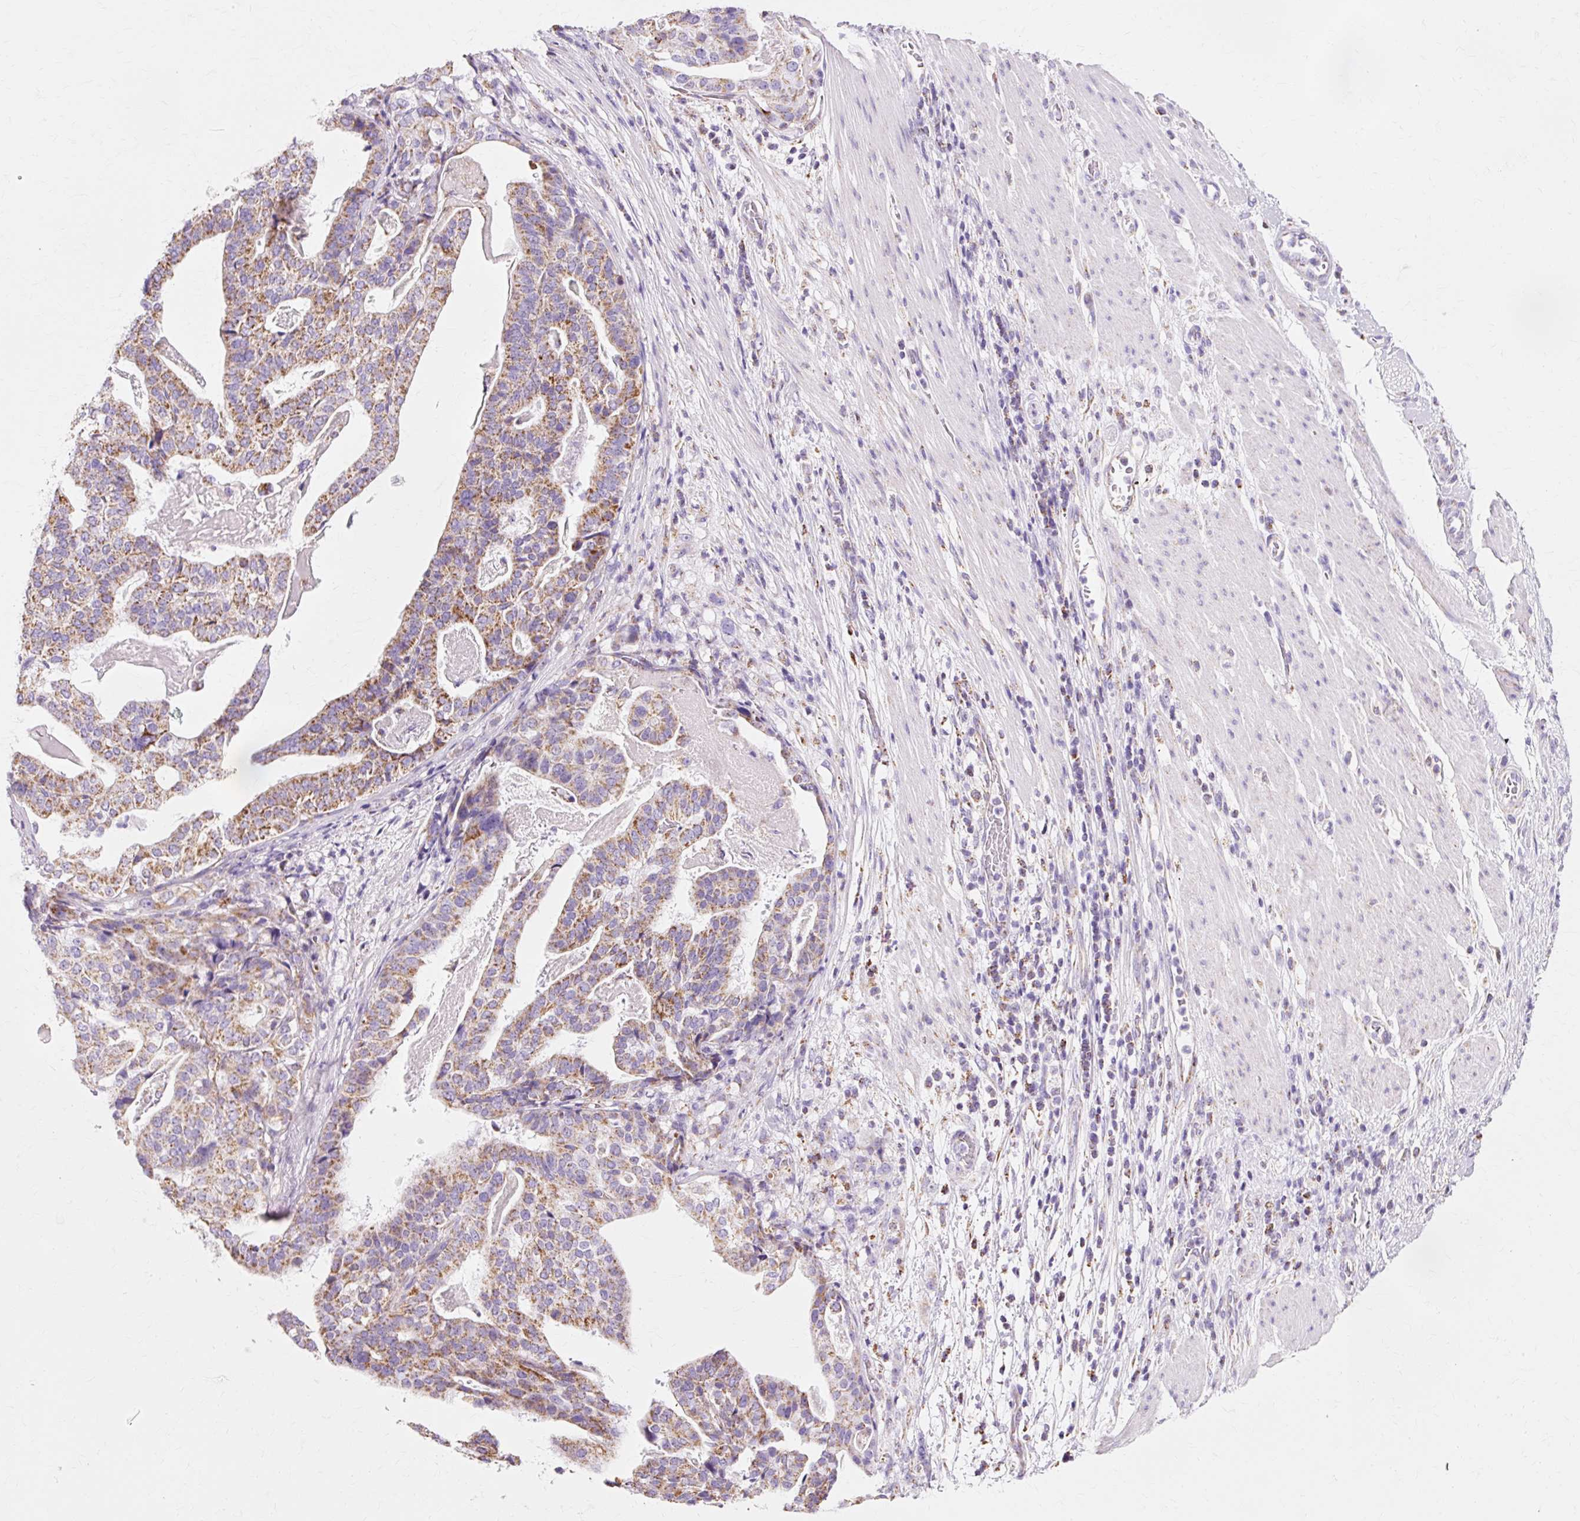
{"staining": {"intensity": "moderate", "quantity": ">75%", "location": "cytoplasmic/membranous"}, "tissue": "stomach cancer", "cell_type": "Tumor cells", "image_type": "cancer", "snomed": [{"axis": "morphology", "description": "Adenocarcinoma, NOS"}, {"axis": "topography", "description": "Stomach"}], "caption": "This photomicrograph displays stomach cancer (adenocarcinoma) stained with IHC to label a protein in brown. The cytoplasmic/membranous of tumor cells show moderate positivity for the protein. Nuclei are counter-stained blue.", "gene": "ATP5PO", "patient": {"sex": "male", "age": 48}}